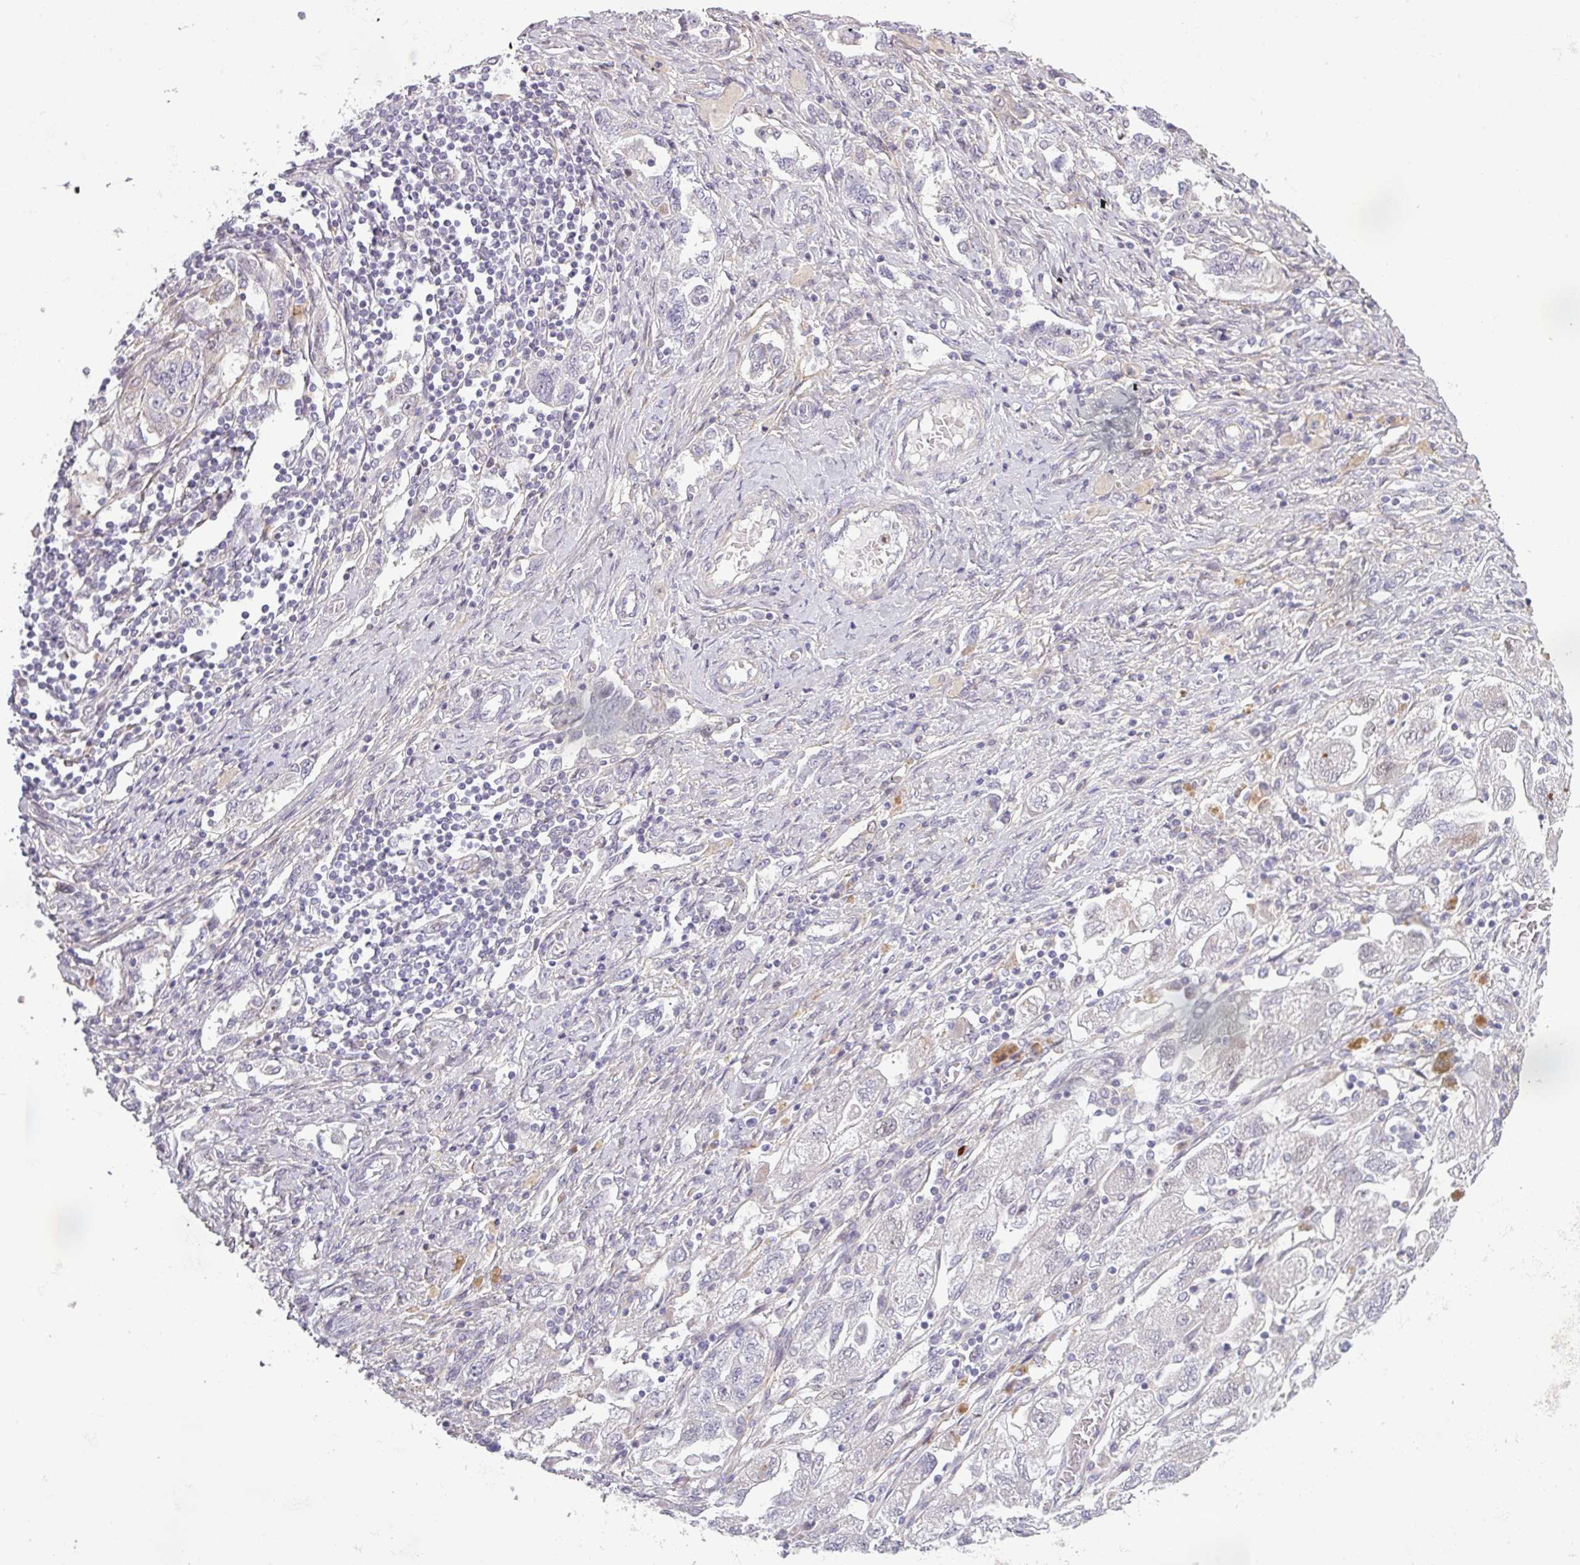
{"staining": {"intensity": "moderate", "quantity": "<25%", "location": "cytoplasmic/membranous"}, "tissue": "ovarian cancer", "cell_type": "Tumor cells", "image_type": "cancer", "snomed": [{"axis": "morphology", "description": "Carcinoma, NOS"}, {"axis": "morphology", "description": "Cystadenocarcinoma, serous, NOS"}, {"axis": "topography", "description": "Ovary"}], "caption": "Immunohistochemistry (DAB (3,3'-diaminobenzidine)) staining of human ovarian cancer shows moderate cytoplasmic/membranous protein positivity in about <25% of tumor cells.", "gene": "C2orf16", "patient": {"sex": "female", "age": 69}}